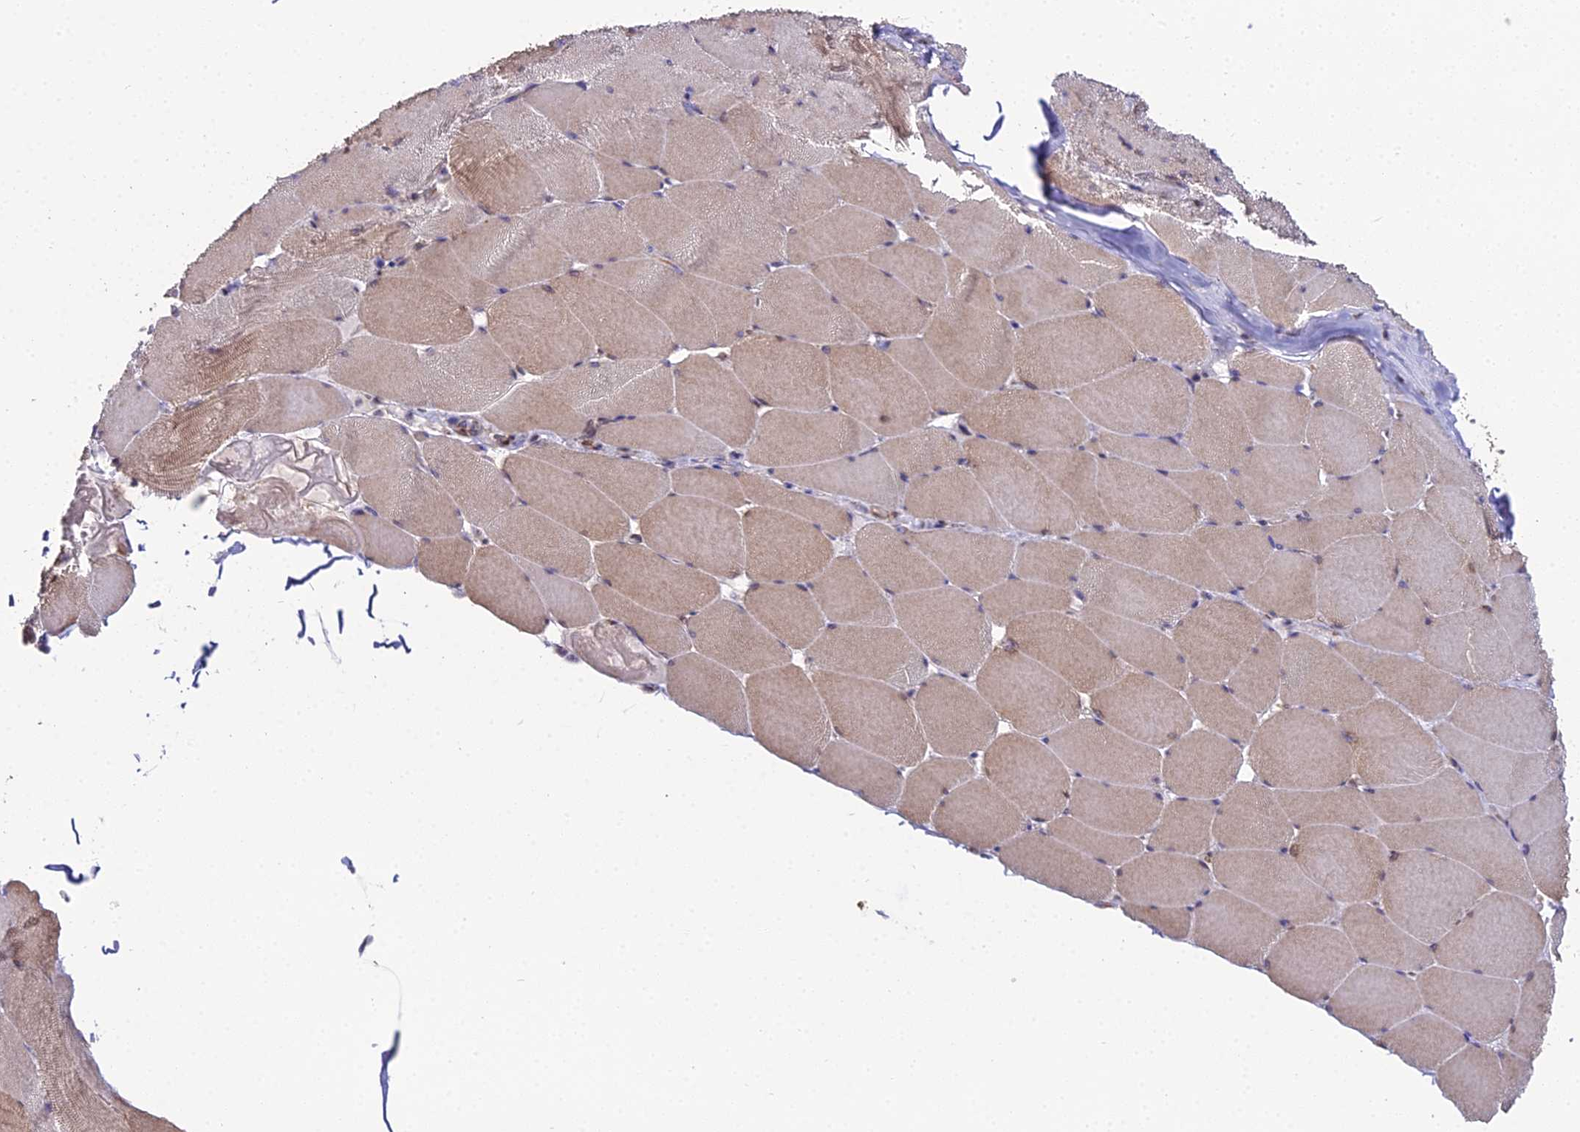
{"staining": {"intensity": "weak", "quantity": "25%-75%", "location": "cytoplasmic/membranous"}, "tissue": "skeletal muscle", "cell_type": "Myocytes", "image_type": "normal", "snomed": [{"axis": "morphology", "description": "Normal tissue, NOS"}, {"axis": "topography", "description": "Skeletal muscle"}], "caption": "DAB immunohistochemical staining of normal skeletal muscle exhibits weak cytoplasmic/membranous protein staining in approximately 25%-75% of myocytes.", "gene": "TROAP", "patient": {"sex": "male", "age": 62}}